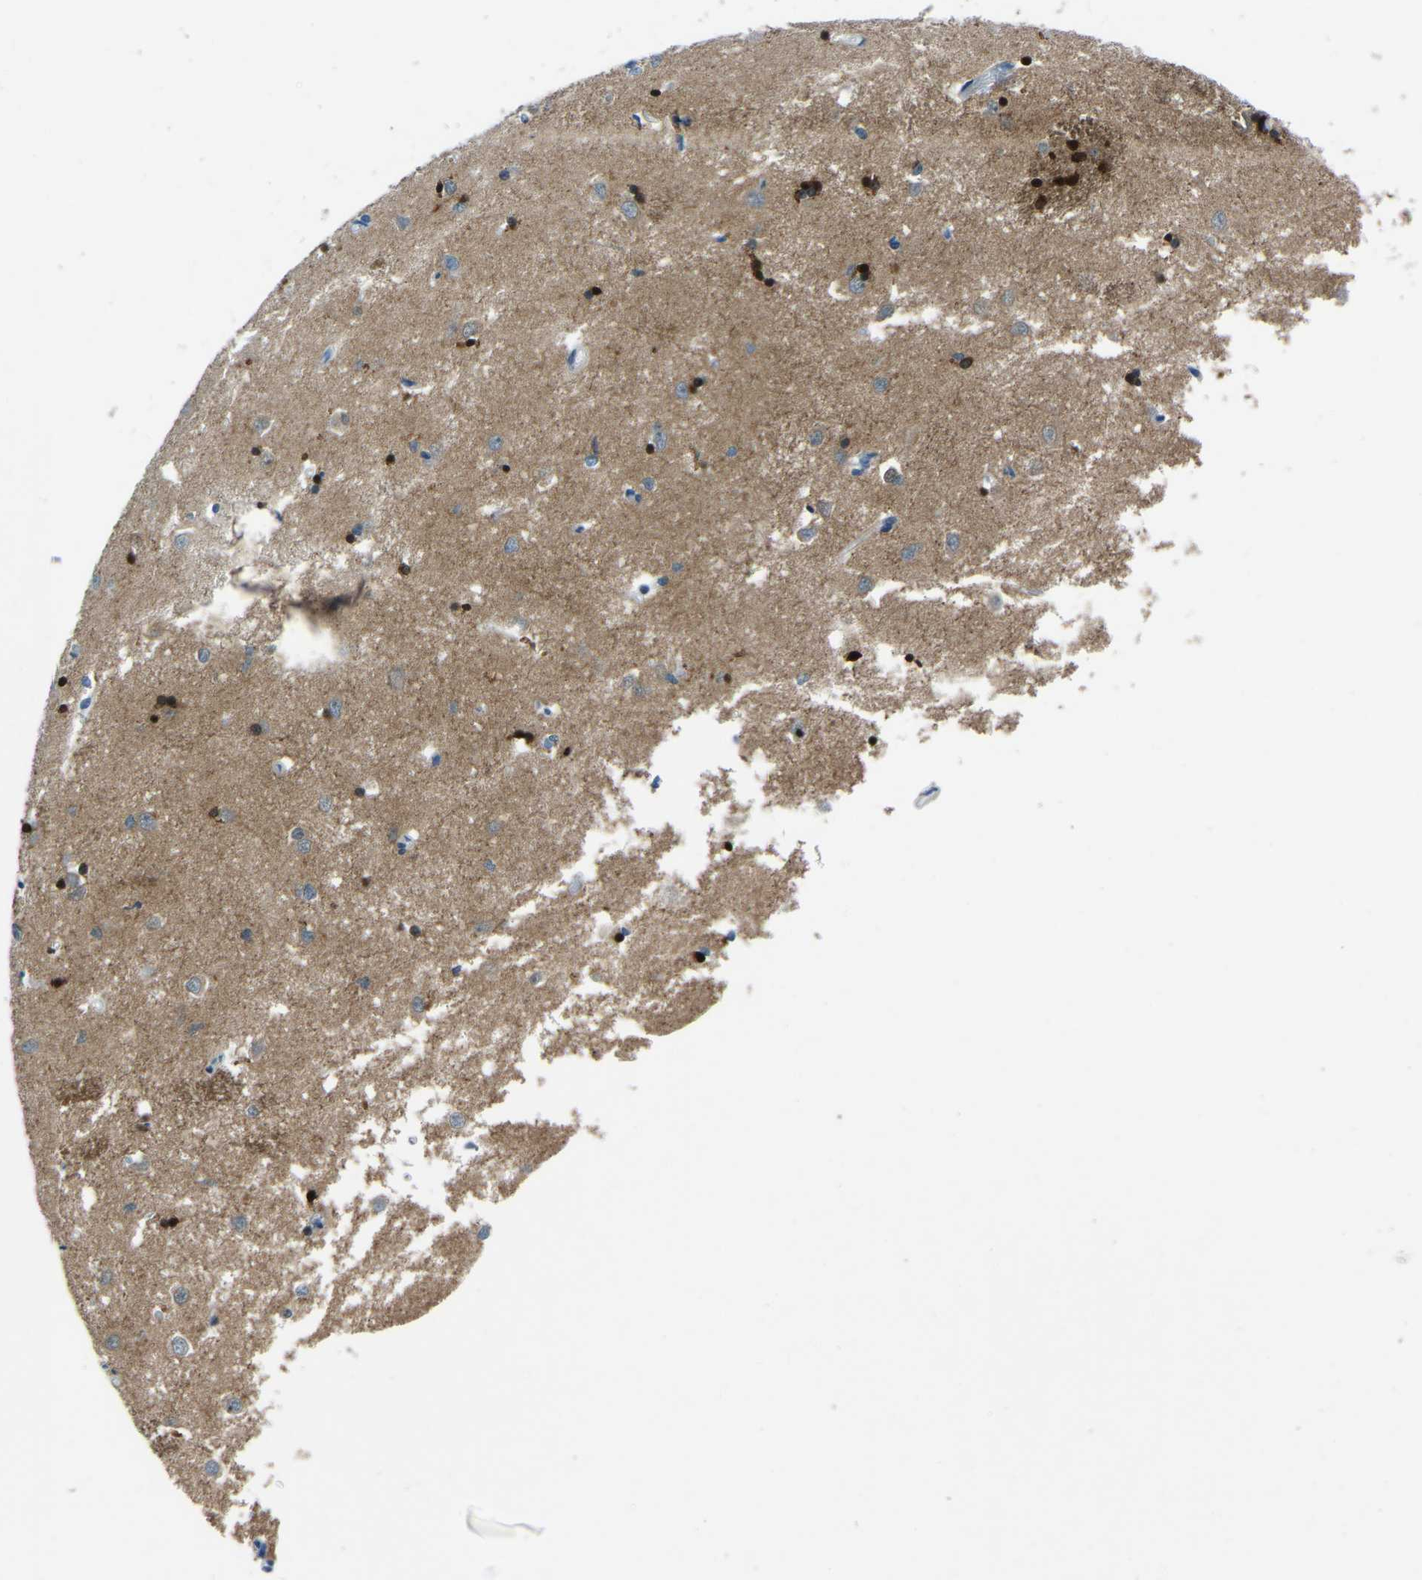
{"staining": {"intensity": "strong", "quantity": "25%-75%", "location": "cytoplasmic/membranous,nuclear"}, "tissue": "caudate", "cell_type": "Glial cells", "image_type": "normal", "snomed": [{"axis": "morphology", "description": "Normal tissue, NOS"}, {"axis": "topography", "description": "Lateral ventricle wall"}], "caption": "Immunohistochemical staining of normal caudate displays high levels of strong cytoplasmic/membranous,nuclear positivity in approximately 25%-75% of glial cells. (Stains: DAB in brown, nuclei in blue, Microscopy: brightfield microscopy at high magnification).", "gene": "XIRP1", "patient": {"sex": "female", "age": 19}}